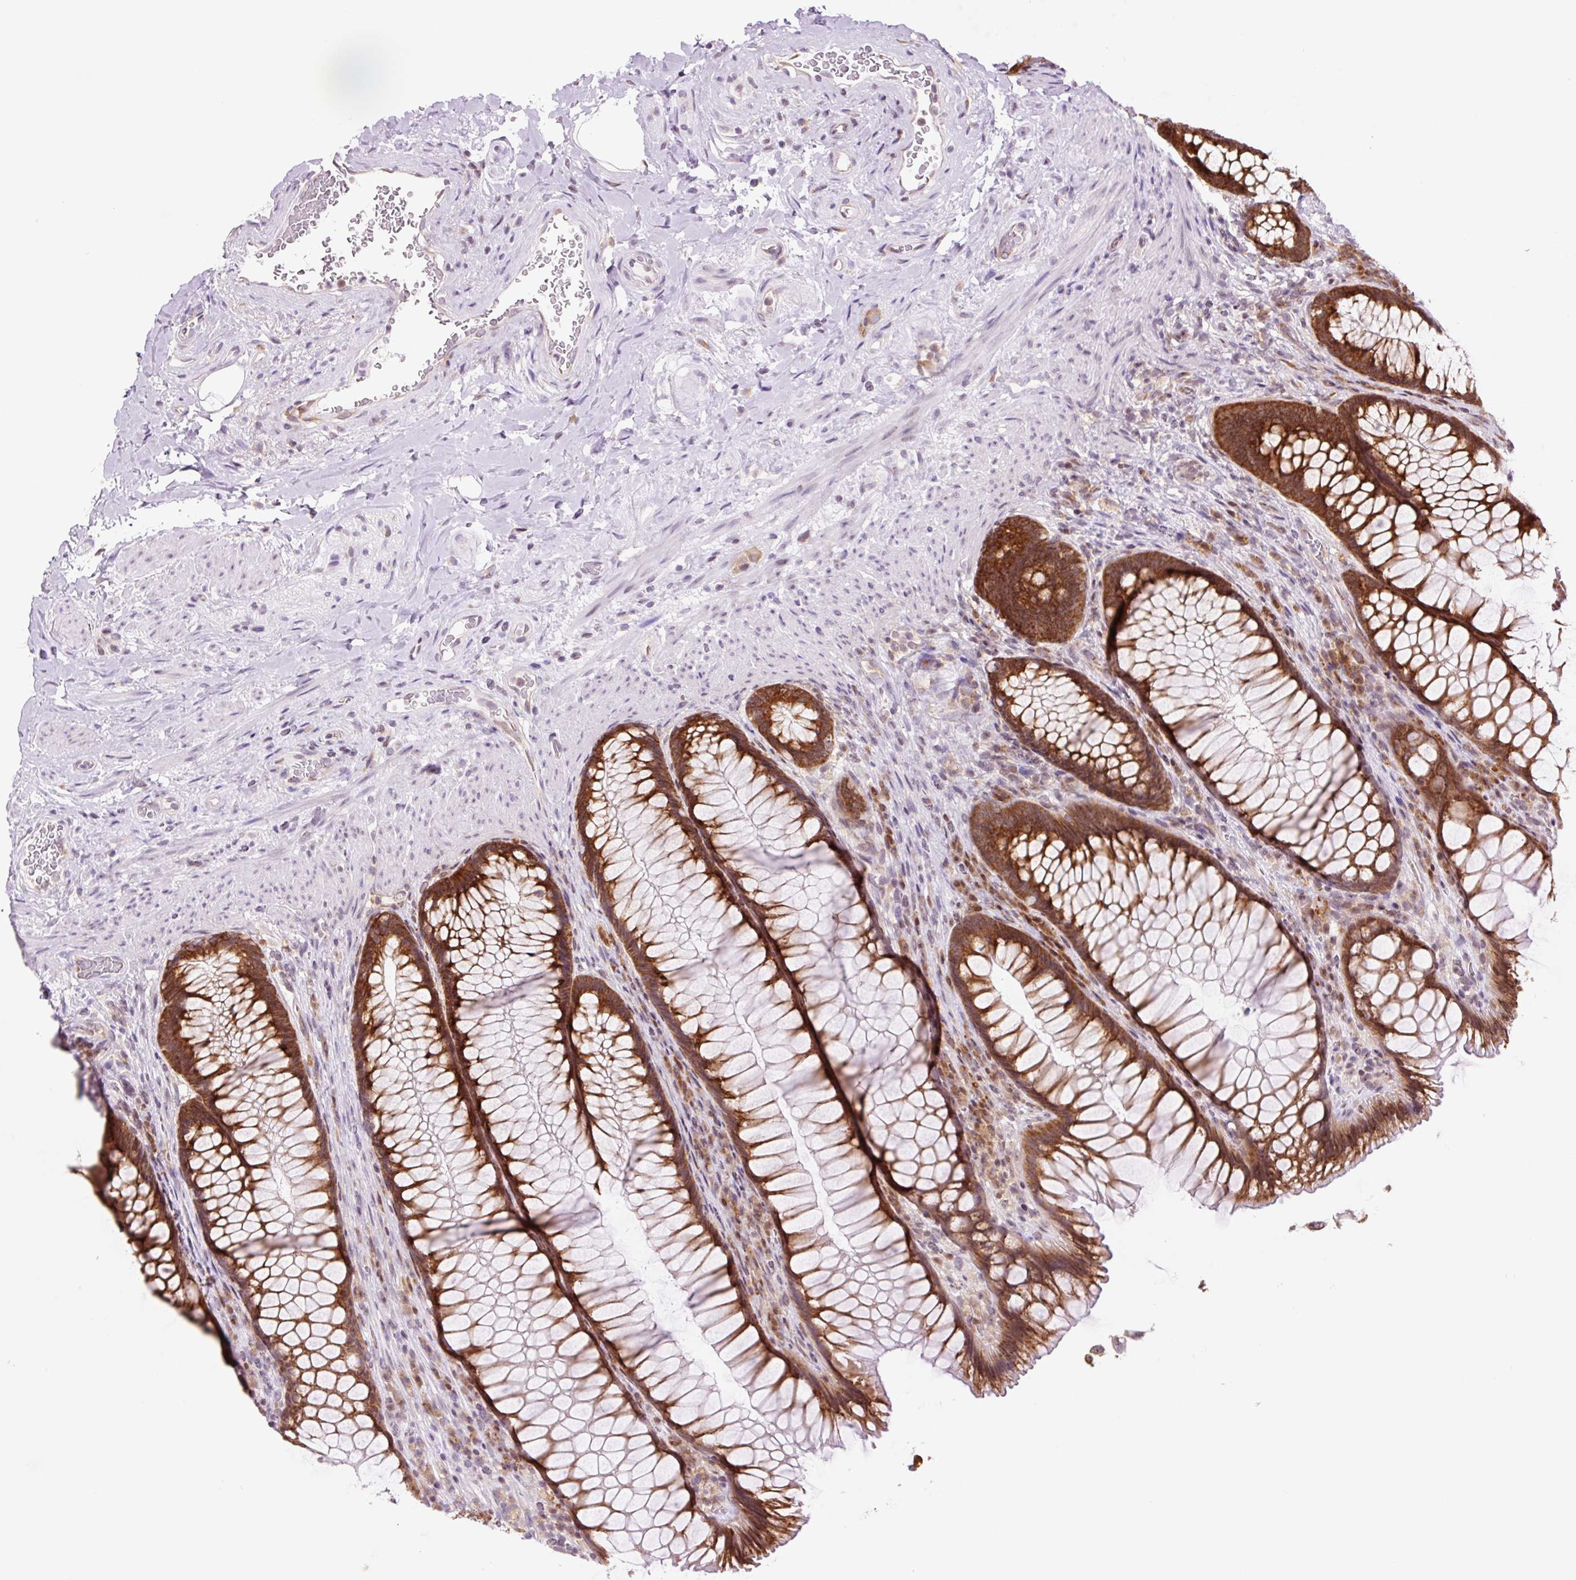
{"staining": {"intensity": "strong", "quantity": ">75%", "location": "cytoplasmic/membranous,nuclear"}, "tissue": "rectum", "cell_type": "Glandular cells", "image_type": "normal", "snomed": [{"axis": "morphology", "description": "Normal tissue, NOS"}, {"axis": "topography", "description": "Rectum"}], "caption": "Unremarkable rectum reveals strong cytoplasmic/membranous,nuclear expression in approximately >75% of glandular cells.", "gene": "RPL41", "patient": {"sex": "male", "age": 53}}